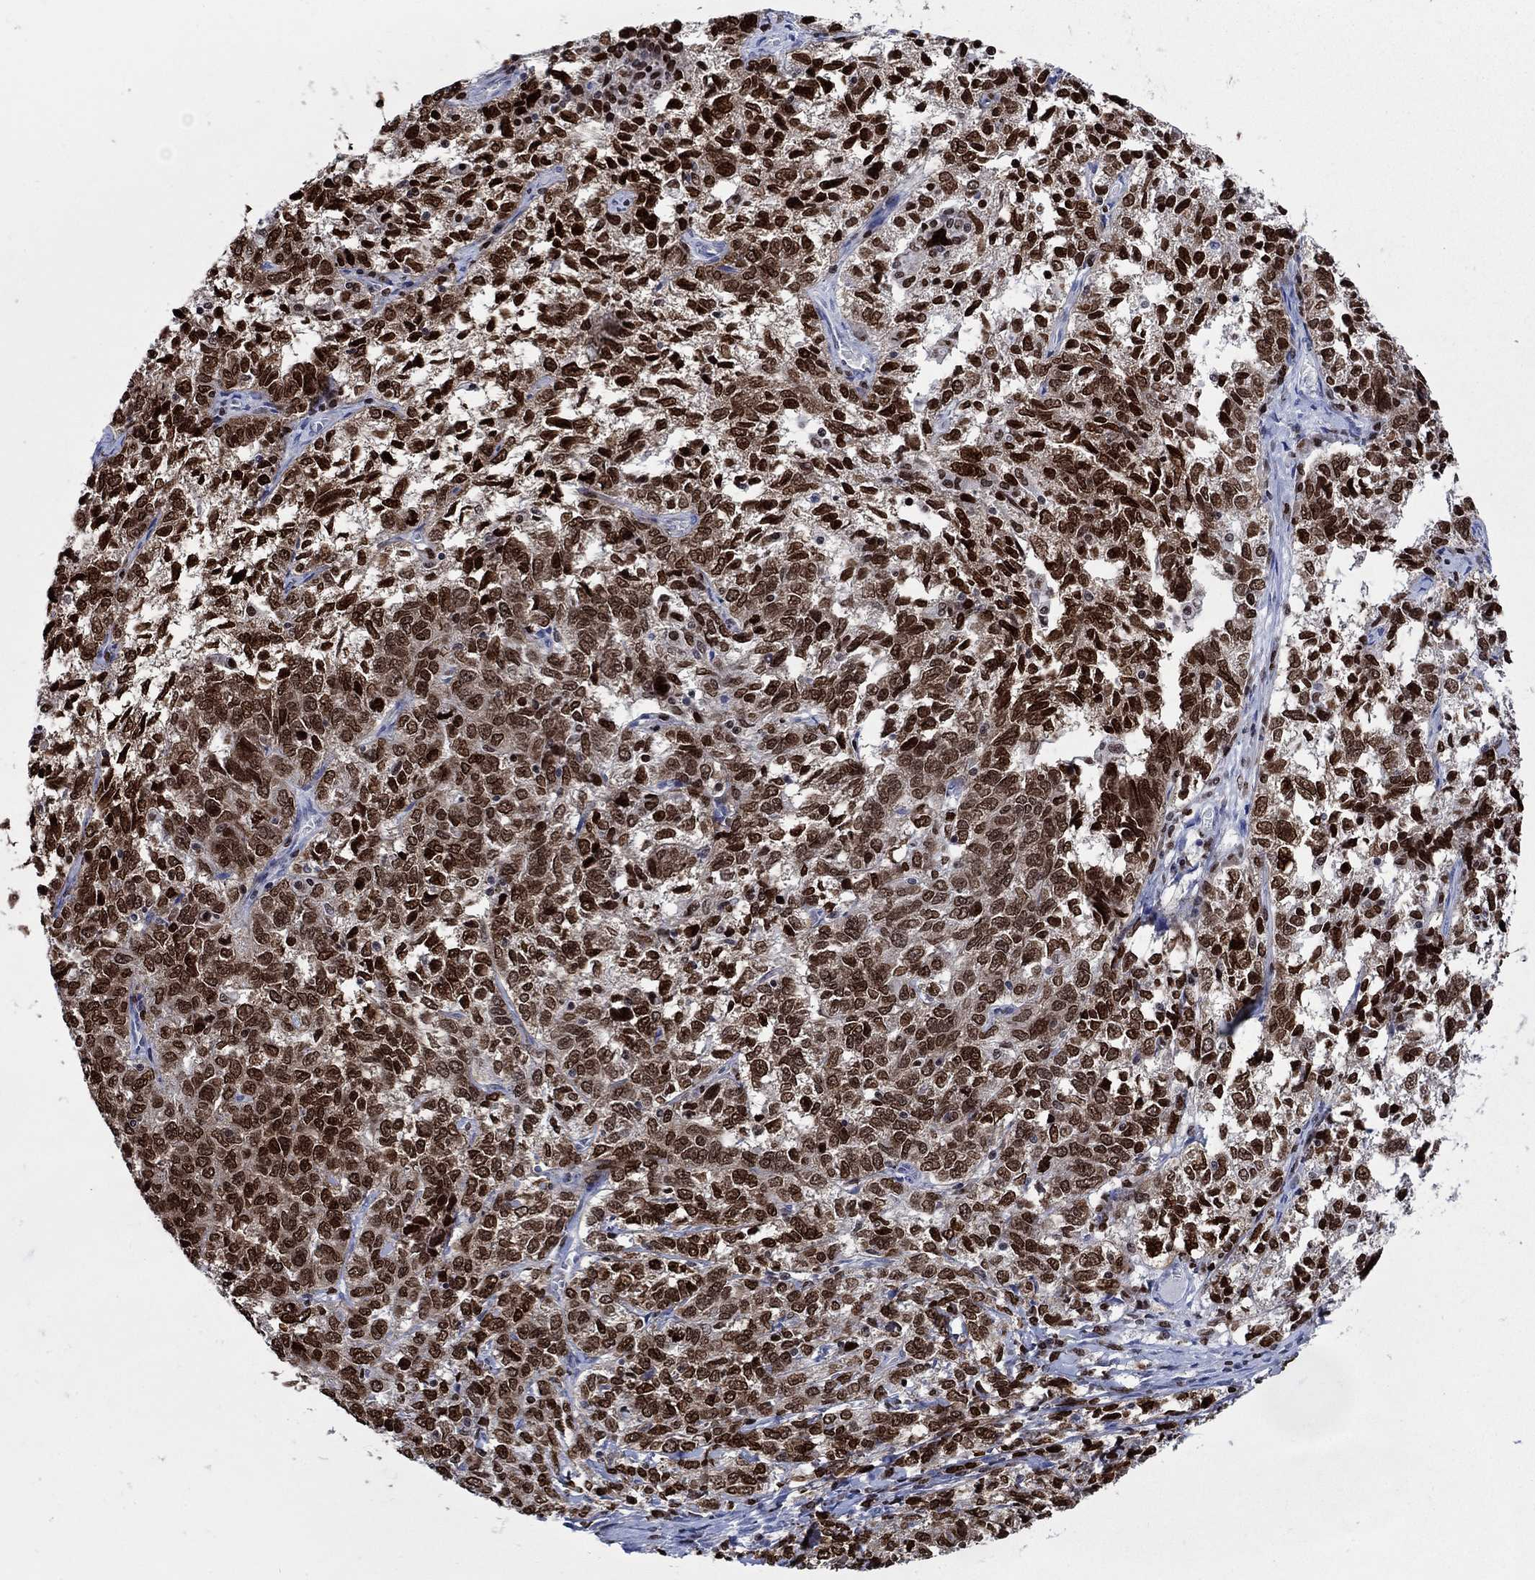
{"staining": {"intensity": "strong", "quantity": ">75%", "location": "nuclear"}, "tissue": "ovarian cancer", "cell_type": "Tumor cells", "image_type": "cancer", "snomed": [{"axis": "morphology", "description": "Cystadenocarcinoma, serous, NOS"}, {"axis": "topography", "description": "Ovary"}], "caption": "Brown immunohistochemical staining in serous cystadenocarcinoma (ovarian) demonstrates strong nuclear expression in approximately >75% of tumor cells. (DAB IHC, brown staining for protein, blue staining for nuclei).", "gene": "HMGA1", "patient": {"sex": "female", "age": 71}}